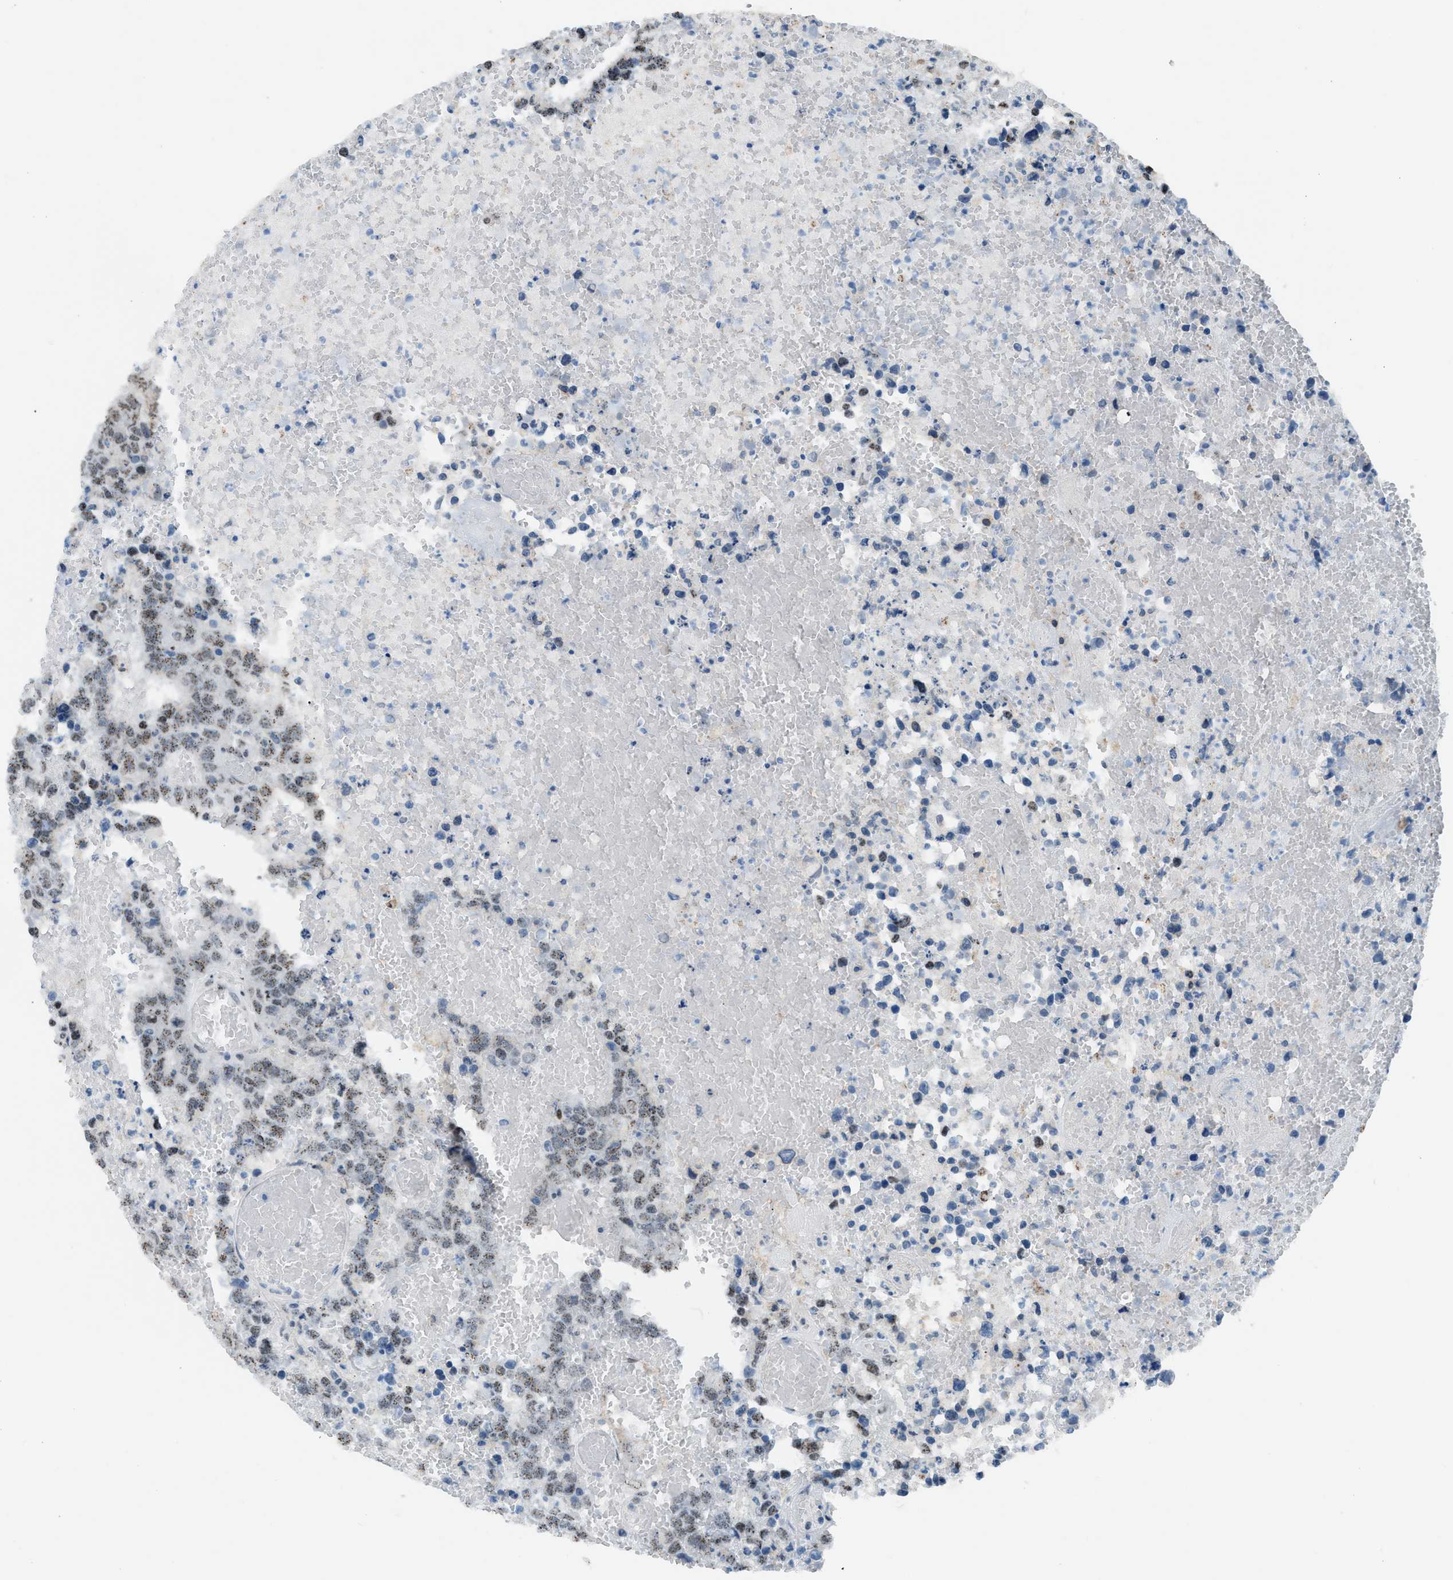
{"staining": {"intensity": "moderate", "quantity": "25%-75%", "location": "nuclear"}, "tissue": "testis cancer", "cell_type": "Tumor cells", "image_type": "cancer", "snomed": [{"axis": "morphology", "description": "Carcinoma, Embryonal, NOS"}, {"axis": "topography", "description": "Testis"}], "caption": "The histopathology image demonstrates a brown stain indicating the presence of a protein in the nuclear of tumor cells in embryonal carcinoma (testis). The protein is stained brown, and the nuclei are stained in blue (DAB IHC with brightfield microscopy, high magnification).", "gene": "CENPP", "patient": {"sex": "male", "age": 25}}